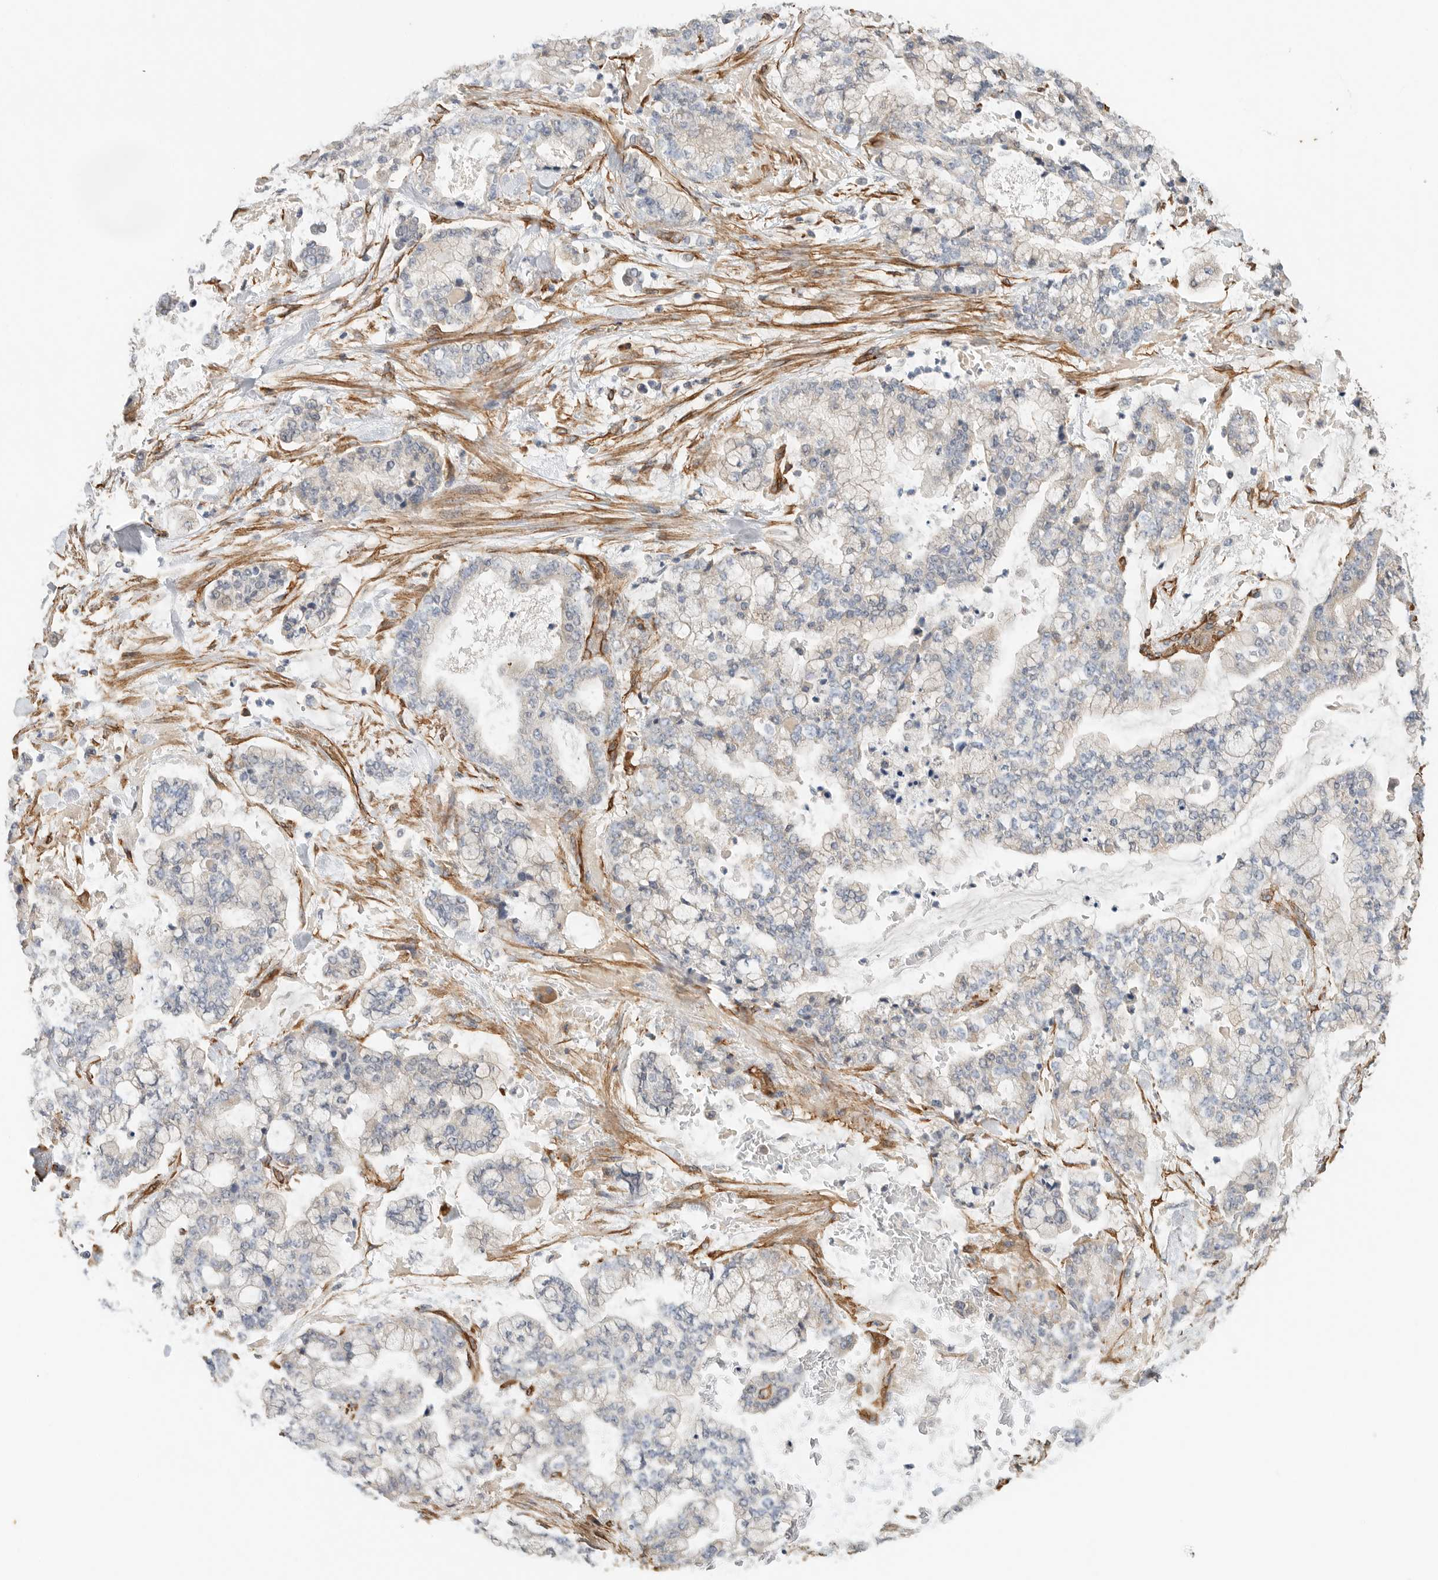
{"staining": {"intensity": "negative", "quantity": "none", "location": "none"}, "tissue": "stomach cancer", "cell_type": "Tumor cells", "image_type": "cancer", "snomed": [{"axis": "morphology", "description": "Normal tissue, NOS"}, {"axis": "morphology", "description": "Adenocarcinoma, NOS"}, {"axis": "topography", "description": "Stomach, upper"}, {"axis": "topography", "description": "Stomach"}], "caption": "Immunohistochemistry (IHC) histopathology image of neoplastic tissue: human stomach cancer stained with DAB (3,3'-diaminobenzidine) exhibits no significant protein staining in tumor cells.", "gene": "JMJD4", "patient": {"sex": "male", "age": 76}}